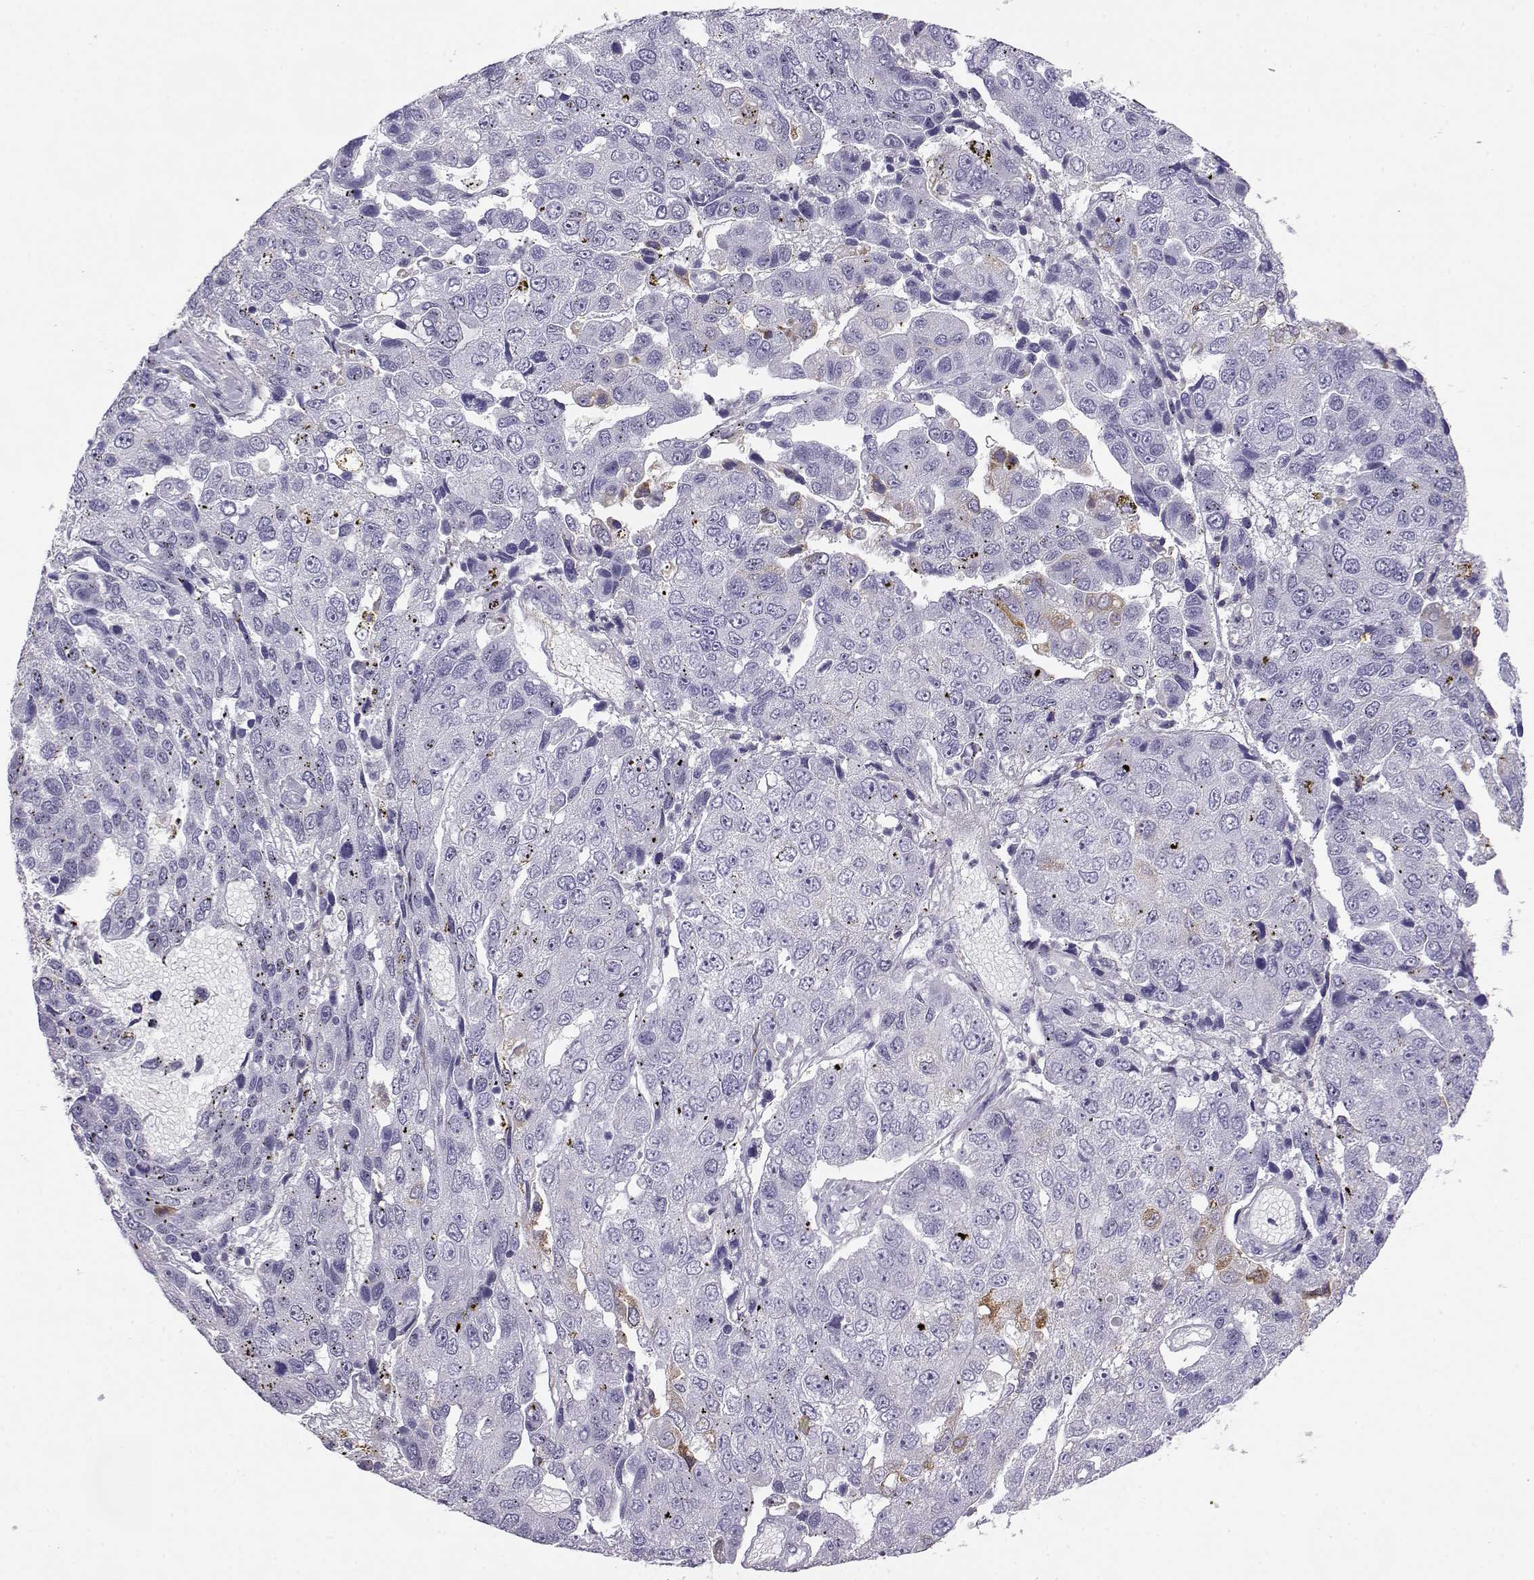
{"staining": {"intensity": "negative", "quantity": "none", "location": "none"}, "tissue": "pancreatic cancer", "cell_type": "Tumor cells", "image_type": "cancer", "snomed": [{"axis": "morphology", "description": "Adenocarcinoma, NOS"}, {"axis": "topography", "description": "Pancreas"}], "caption": "Immunohistochemistry (IHC) micrograph of pancreatic cancer stained for a protein (brown), which displays no staining in tumor cells.", "gene": "ENDOU", "patient": {"sex": "female", "age": 61}}